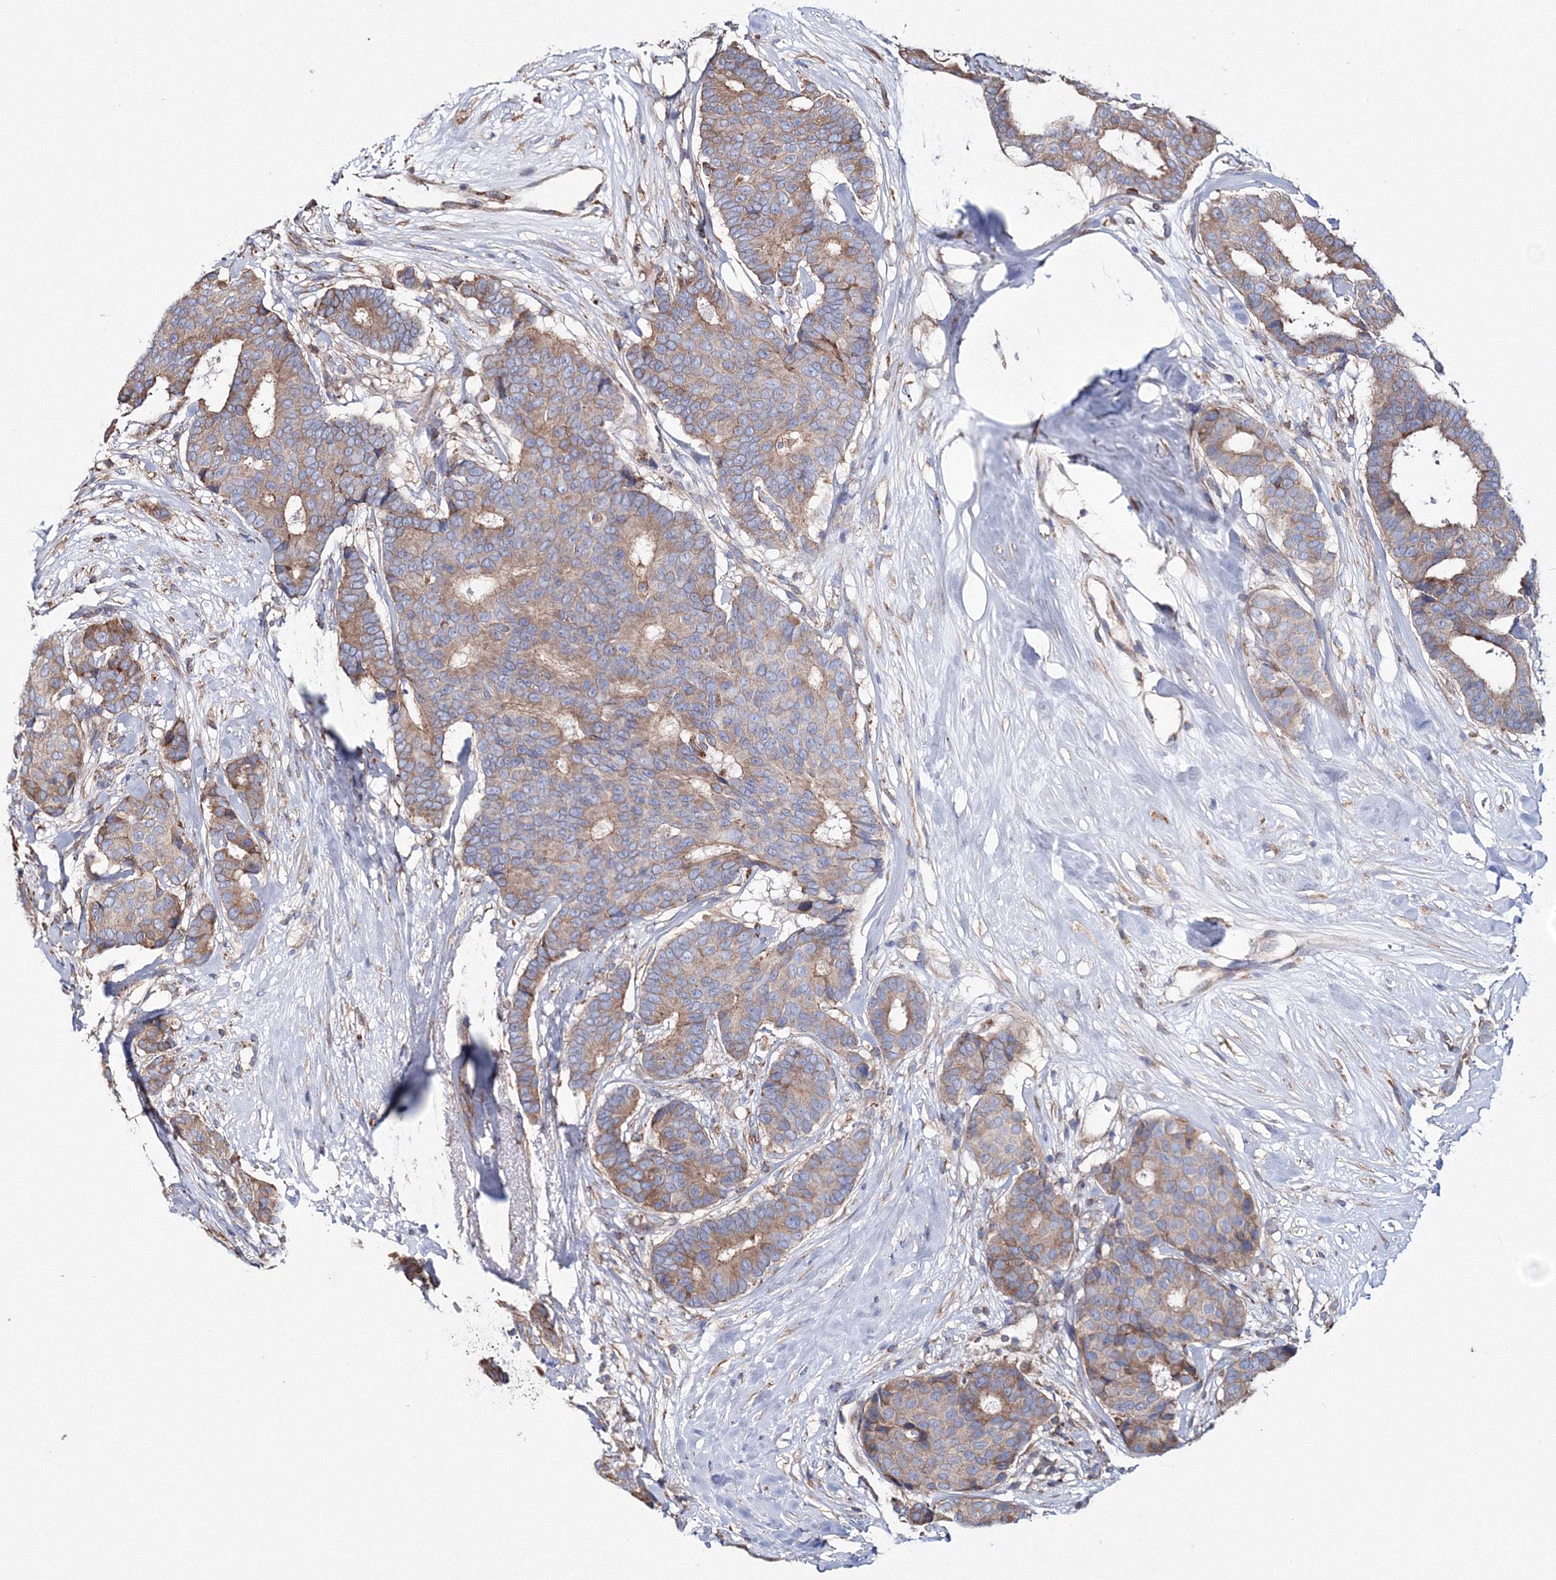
{"staining": {"intensity": "moderate", "quantity": "25%-75%", "location": "cytoplasmic/membranous"}, "tissue": "breast cancer", "cell_type": "Tumor cells", "image_type": "cancer", "snomed": [{"axis": "morphology", "description": "Duct carcinoma"}, {"axis": "topography", "description": "Breast"}], "caption": "Tumor cells show moderate cytoplasmic/membranous staining in about 25%-75% of cells in breast cancer (infiltrating ductal carcinoma).", "gene": "VPS8", "patient": {"sex": "female", "age": 75}}